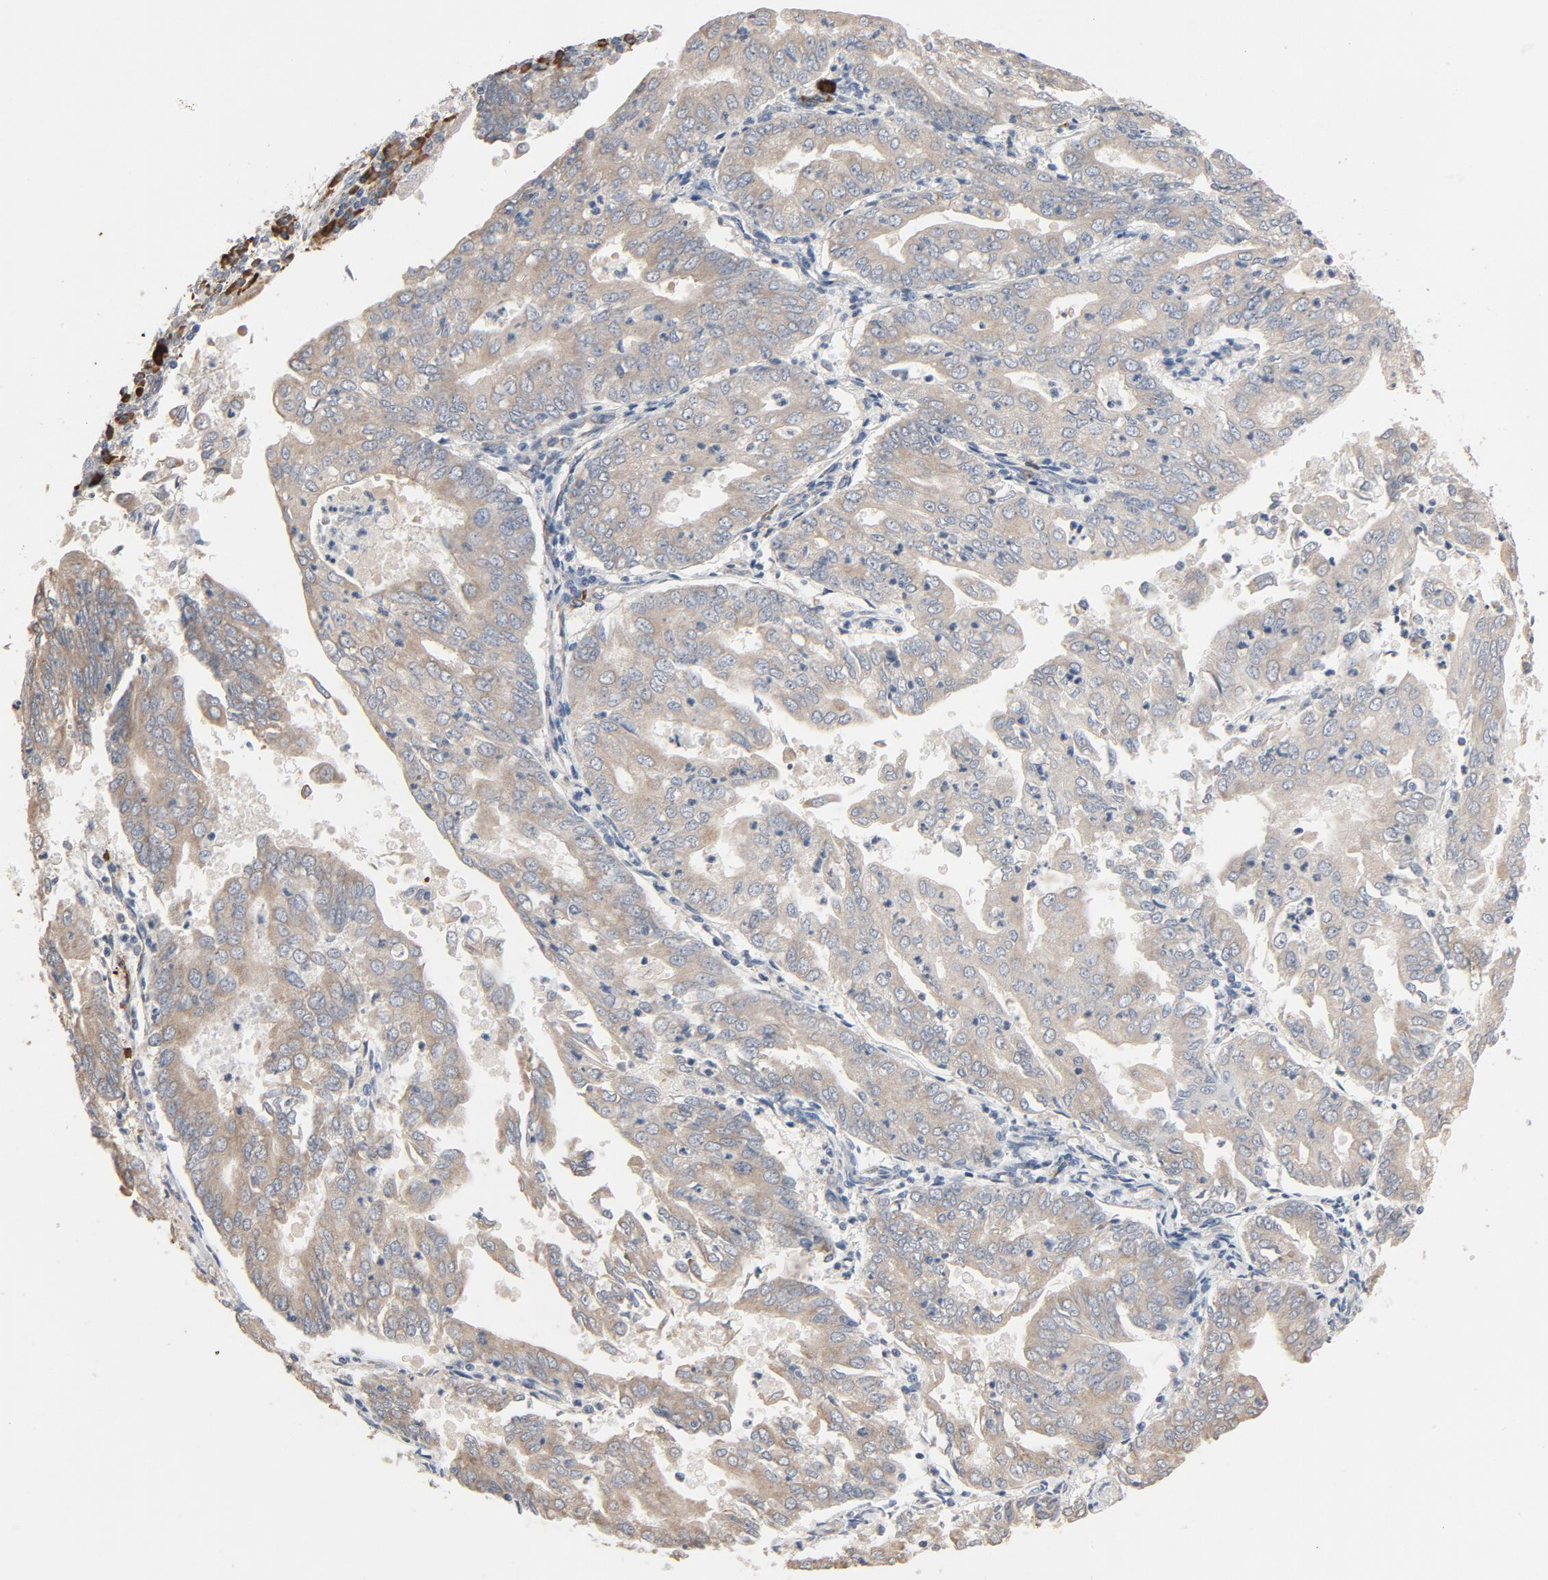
{"staining": {"intensity": "weak", "quantity": ">75%", "location": "cytoplasmic/membranous"}, "tissue": "endometrial cancer", "cell_type": "Tumor cells", "image_type": "cancer", "snomed": [{"axis": "morphology", "description": "Adenocarcinoma, NOS"}, {"axis": "topography", "description": "Endometrium"}], "caption": "Immunohistochemistry (IHC) (DAB (3,3'-diaminobenzidine)) staining of human endometrial cancer (adenocarcinoma) demonstrates weak cytoplasmic/membranous protein expression in approximately >75% of tumor cells.", "gene": "TLR4", "patient": {"sex": "female", "age": 79}}